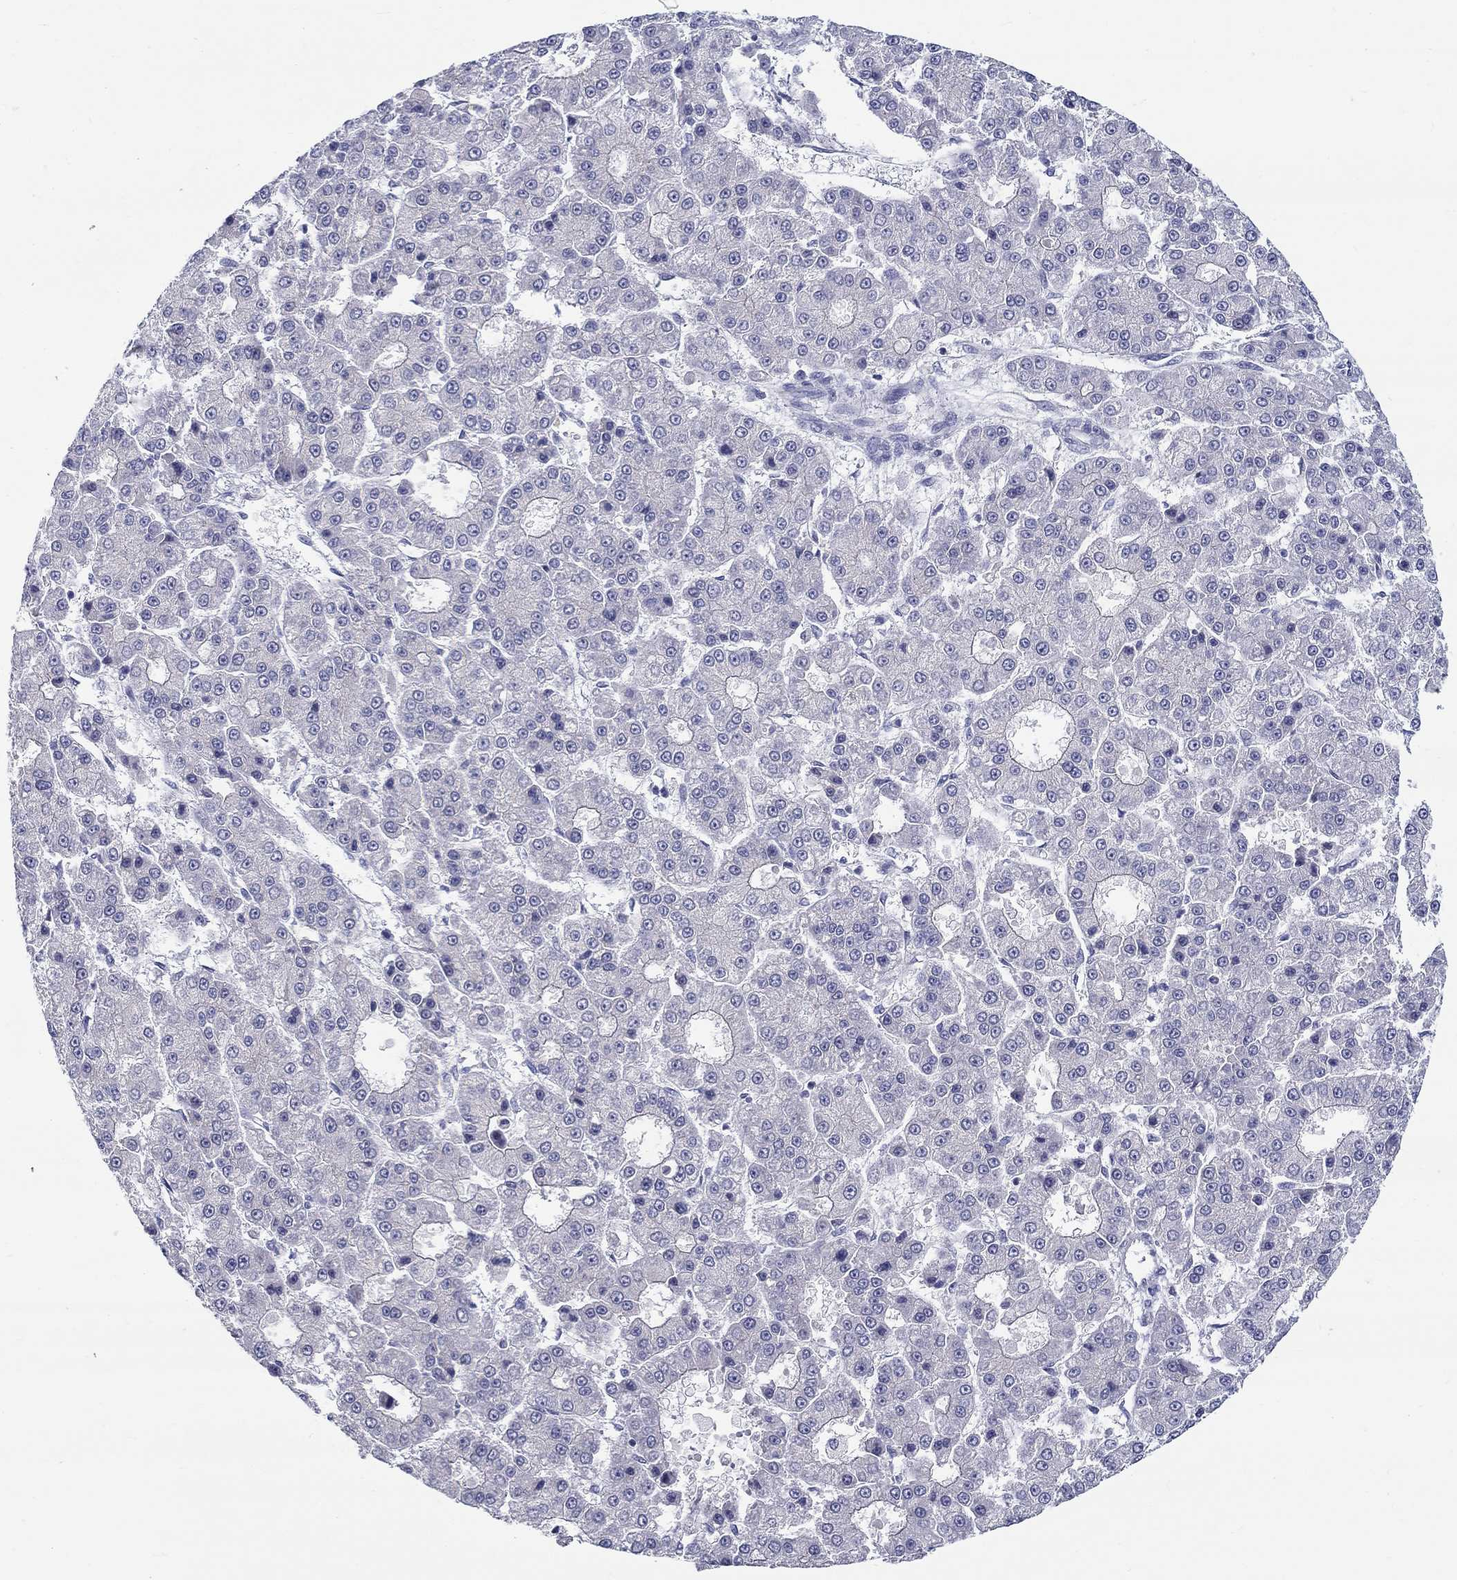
{"staining": {"intensity": "negative", "quantity": "none", "location": "none"}, "tissue": "liver cancer", "cell_type": "Tumor cells", "image_type": "cancer", "snomed": [{"axis": "morphology", "description": "Carcinoma, Hepatocellular, NOS"}, {"axis": "topography", "description": "Liver"}], "caption": "Immunohistochemistry (IHC) histopathology image of neoplastic tissue: human liver hepatocellular carcinoma stained with DAB demonstrates no significant protein positivity in tumor cells.", "gene": "QRFPR", "patient": {"sex": "male", "age": 70}}